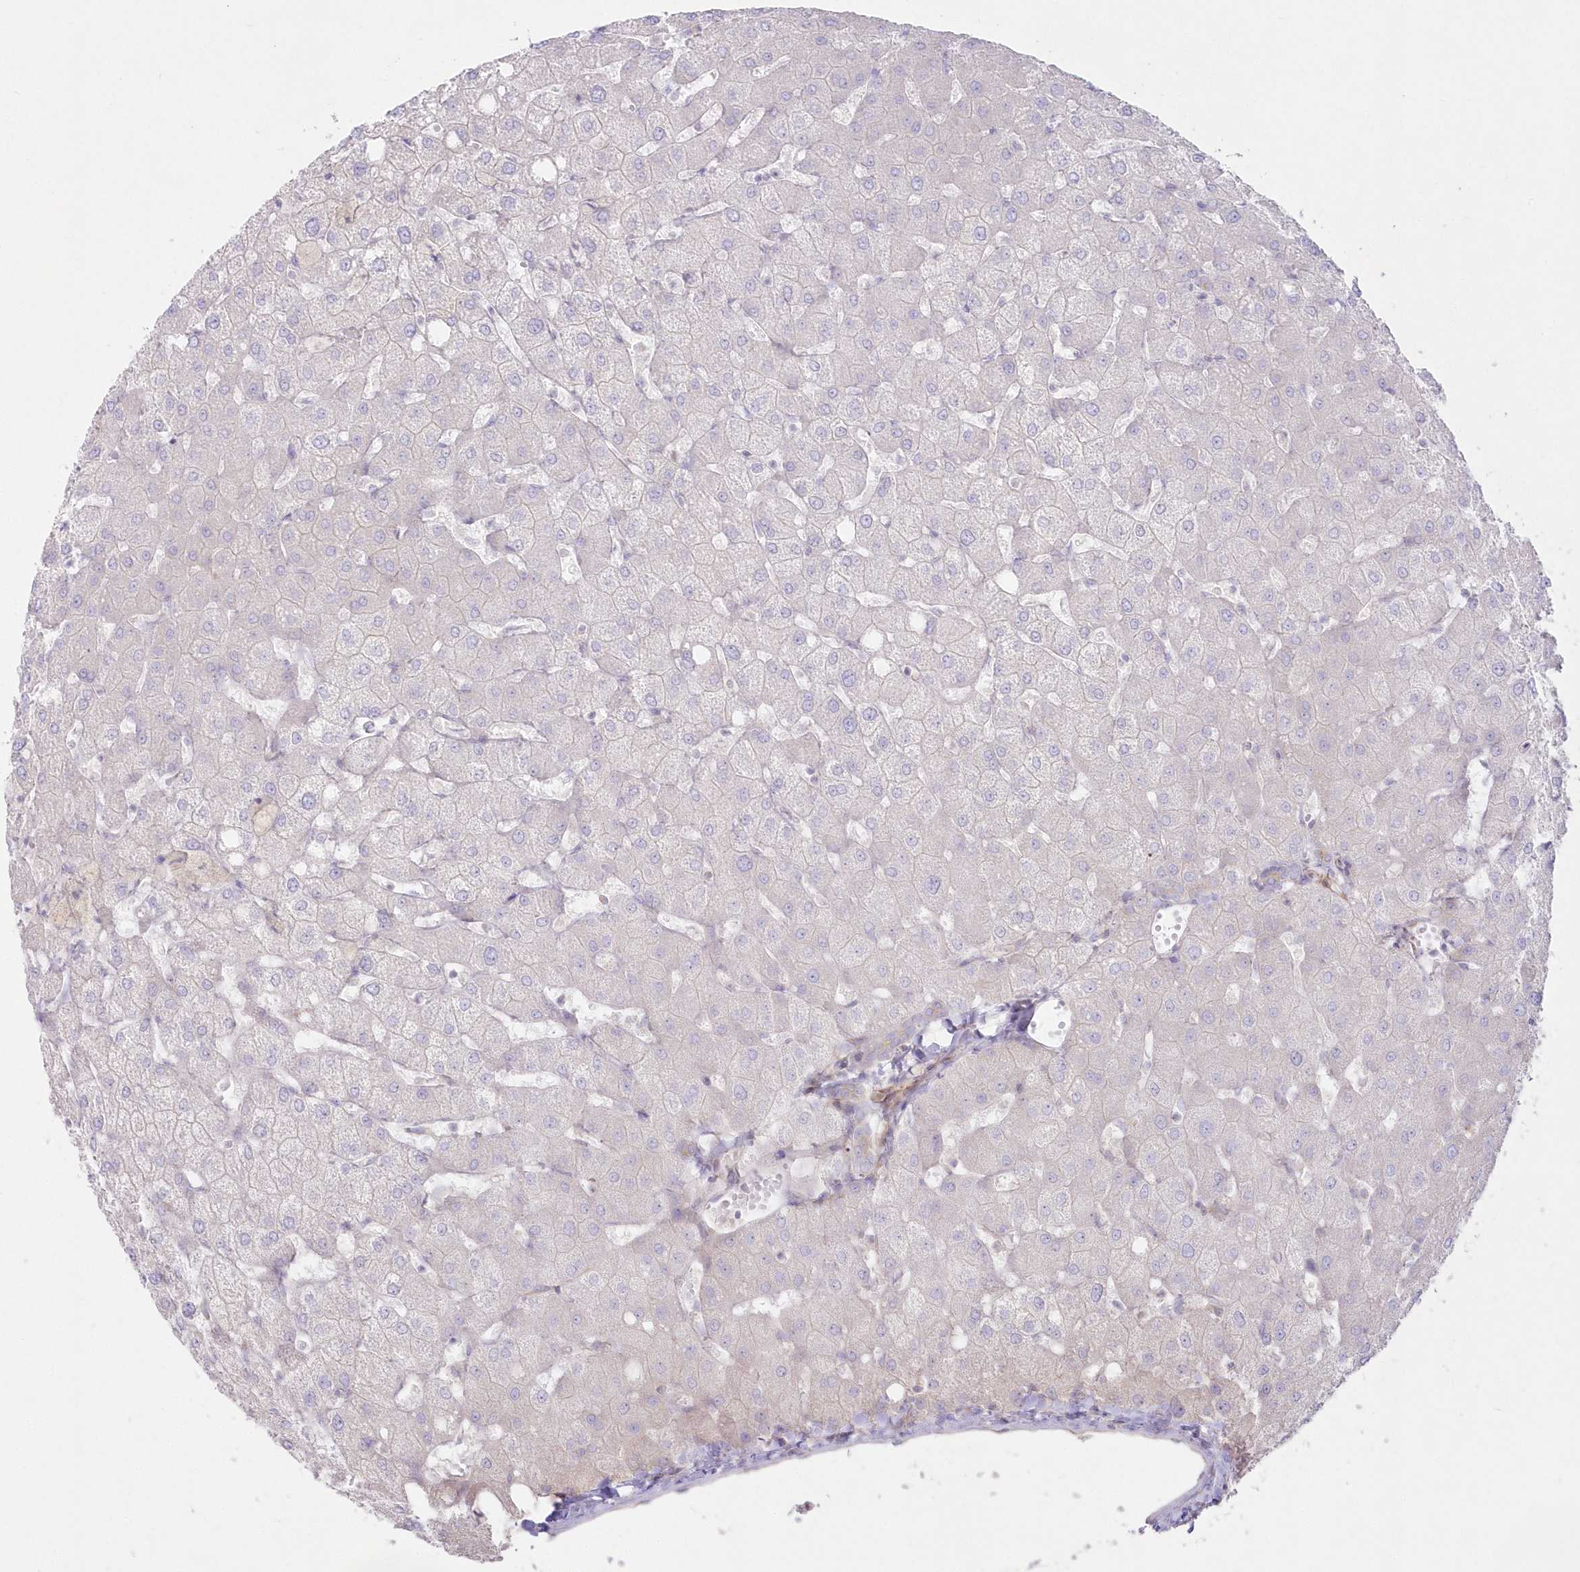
{"staining": {"intensity": "negative", "quantity": "none", "location": "none"}, "tissue": "liver", "cell_type": "Cholangiocytes", "image_type": "normal", "snomed": [{"axis": "morphology", "description": "Normal tissue, NOS"}, {"axis": "topography", "description": "Liver"}], "caption": "Normal liver was stained to show a protein in brown. There is no significant positivity in cholangiocytes.", "gene": "ZNF843", "patient": {"sex": "female", "age": 54}}